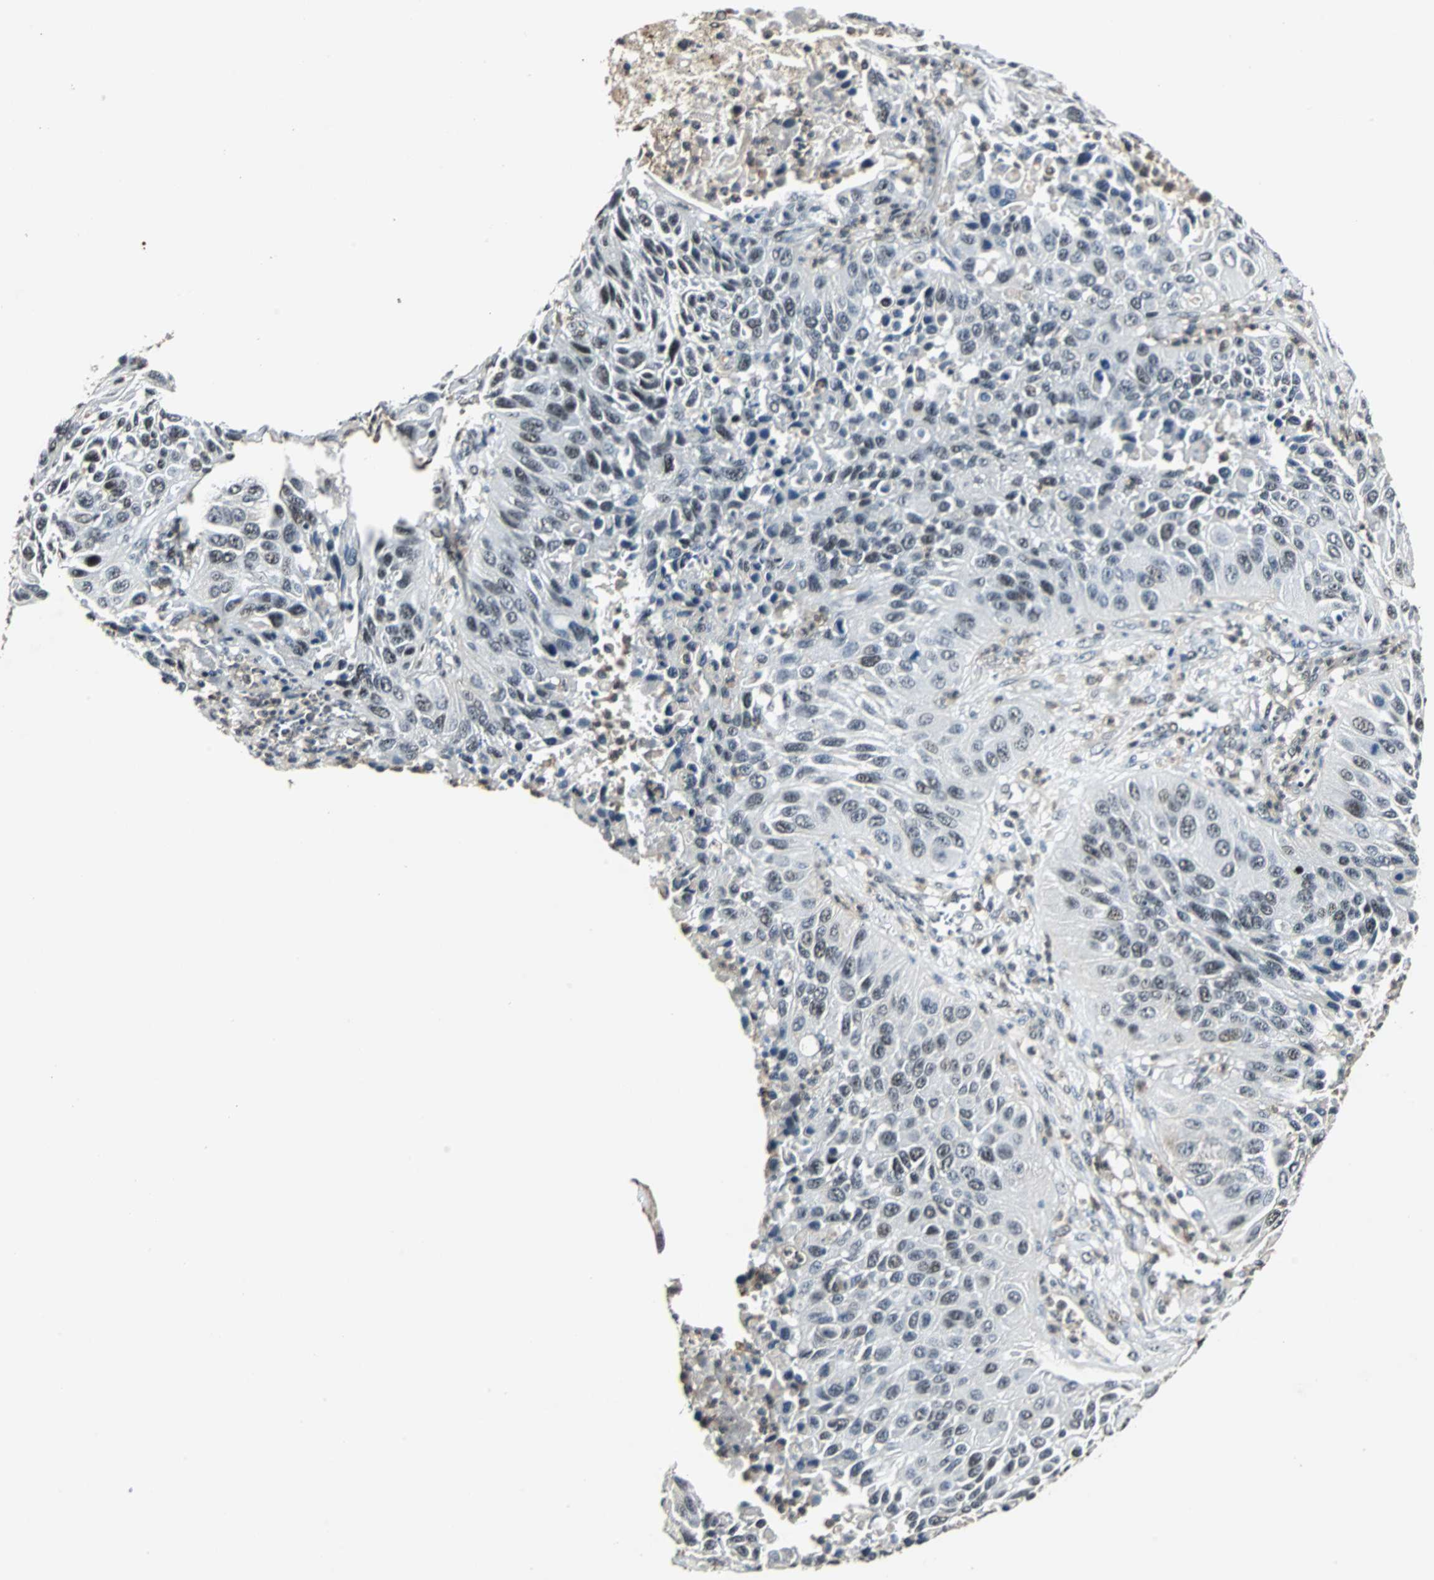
{"staining": {"intensity": "weak", "quantity": "<25%", "location": "nuclear"}, "tissue": "lung cancer", "cell_type": "Tumor cells", "image_type": "cancer", "snomed": [{"axis": "morphology", "description": "Squamous cell carcinoma, NOS"}, {"axis": "topography", "description": "Lung"}], "caption": "Immunohistochemical staining of lung cancer exhibits no significant positivity in tumor cells.", "gene": "MED4", "patient": {"sex": "female", "age": 76}}